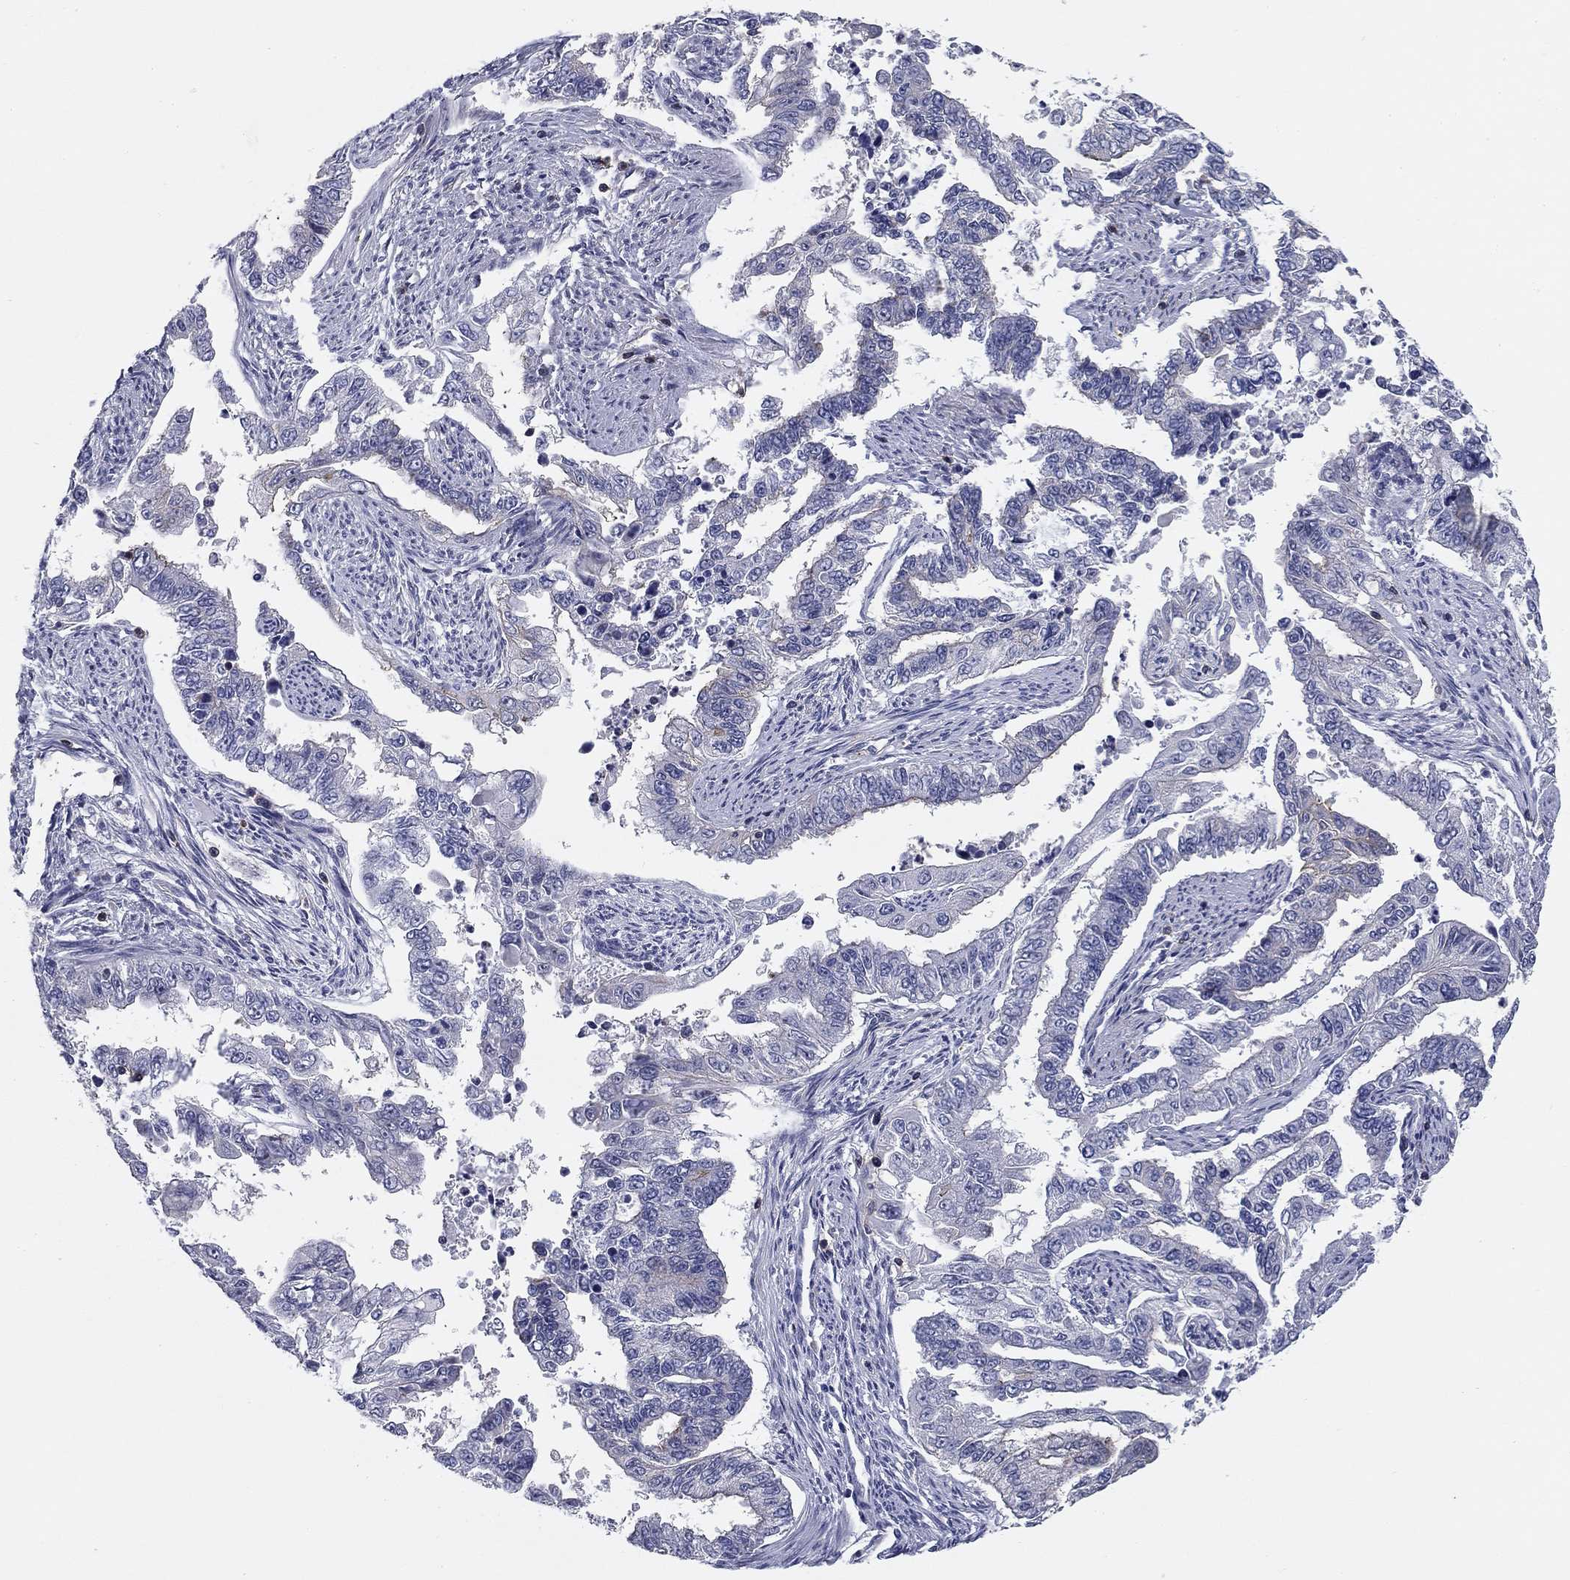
{"staining": {"intensity": "negative", "quantity": "none", "location": "none"}, "tissue": "endometrial cancer", "cell_type": "Tumor cells", "image_type": "cancer", "snomed": [{"axis": "morphology", "description": "Adenocarcinoma, NOS"}, {"axis": "topography", "description": "Uterus"}], "caption": "The IHC histopathology image has no significant expression in tumor cells of endometrial adenocarcinoma tissue.", "gene": "SIT1", "patient": {"sex": "female", "age": 59}}